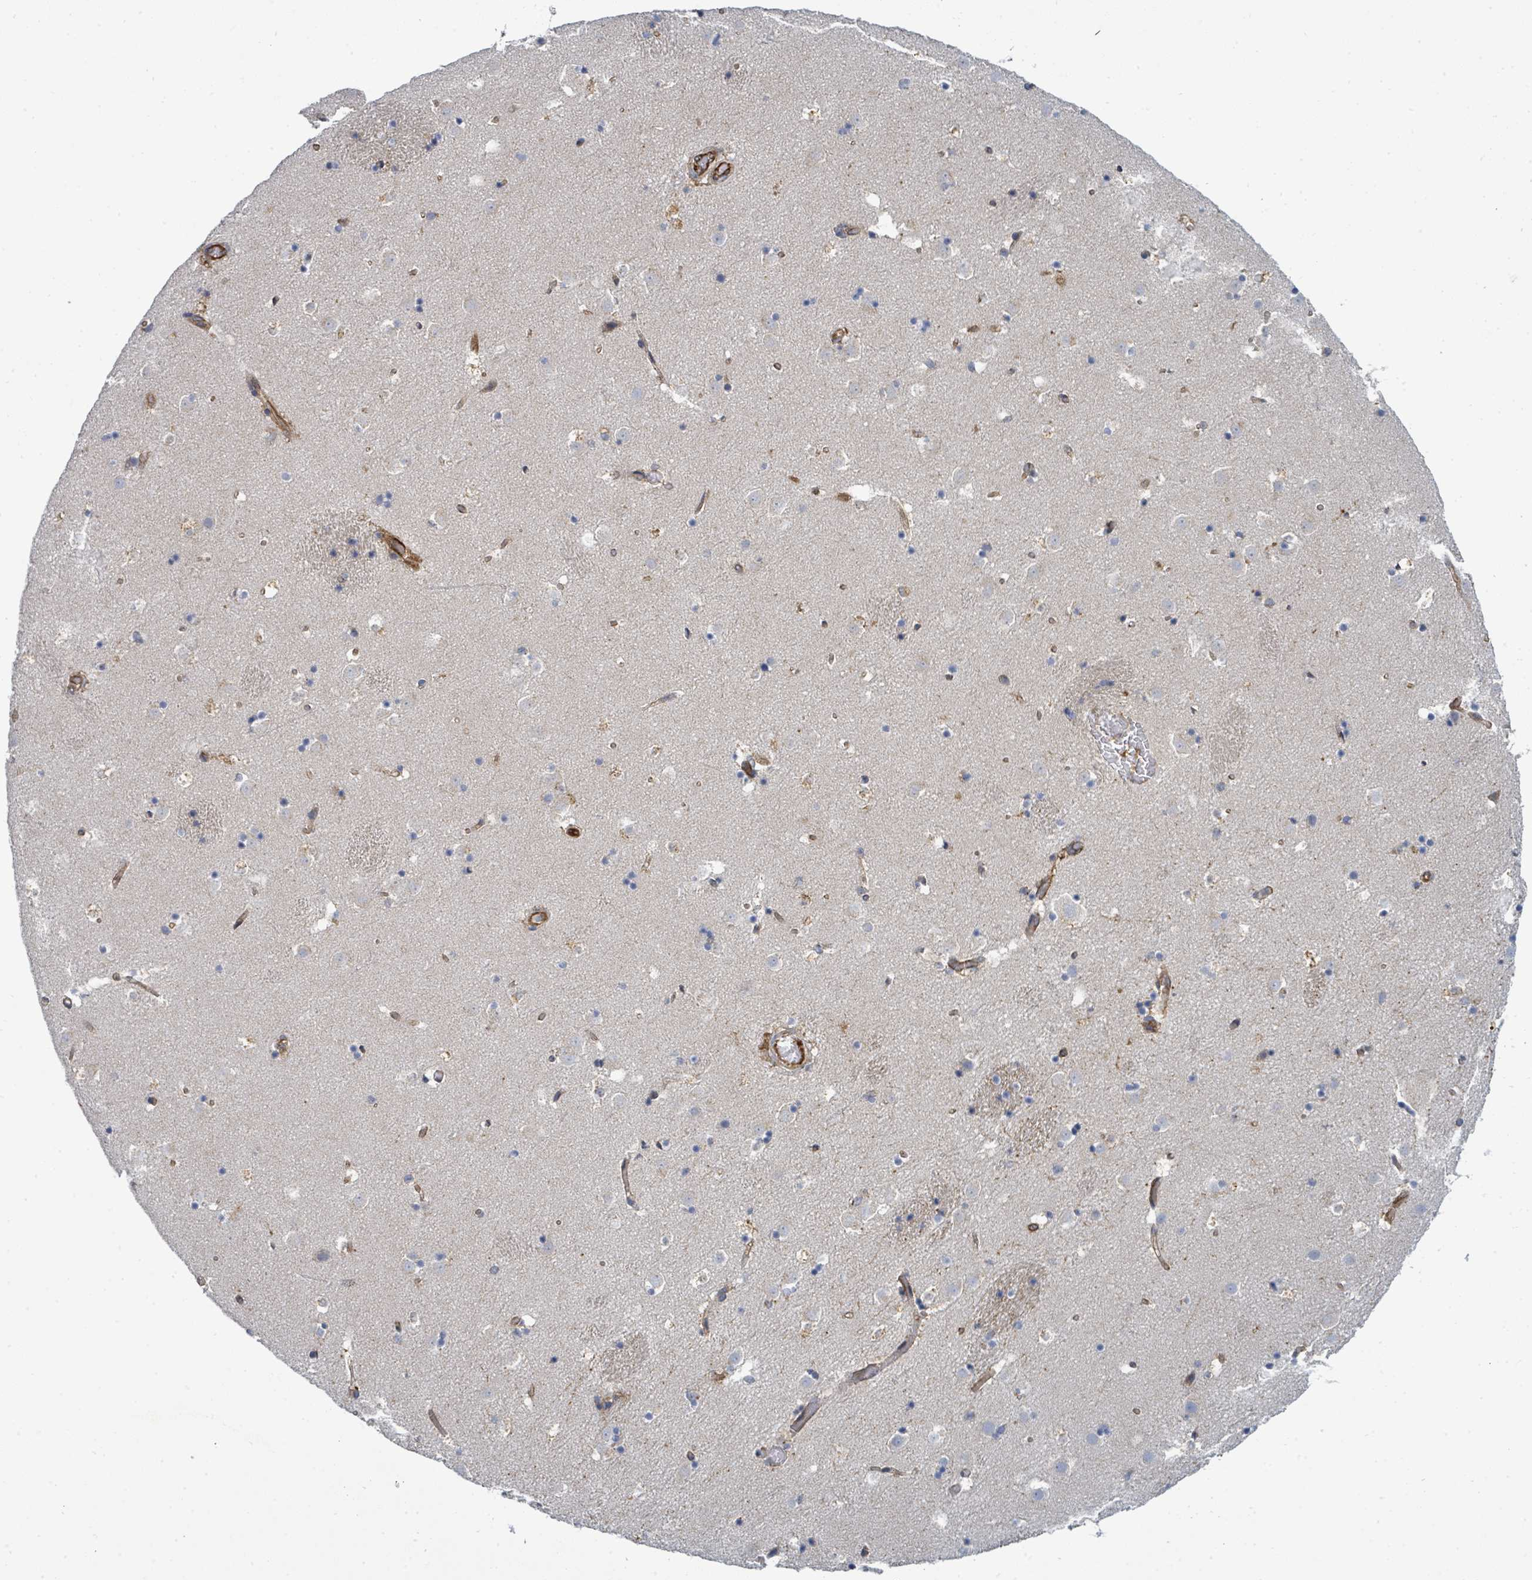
{"staining": {"intensity": "negative", "quantity": "none", "location": "none"}, "tissue": "caudate", "cell_type": "Glial cells", "image_type": "normal", "snomed": [{"axis": "morphology", "description": "Normal tissue, NOS"}, {"axis": "topography", "description": "Lateral ventricle wall"}], "caption": "An immunohistochemistry (IHC) histopathology image of unremarkable caudate is shown. There is no staining in glial cells of caudate.", "gene": "IFIT1", "patient": {"sex": "male", "age": 25}}